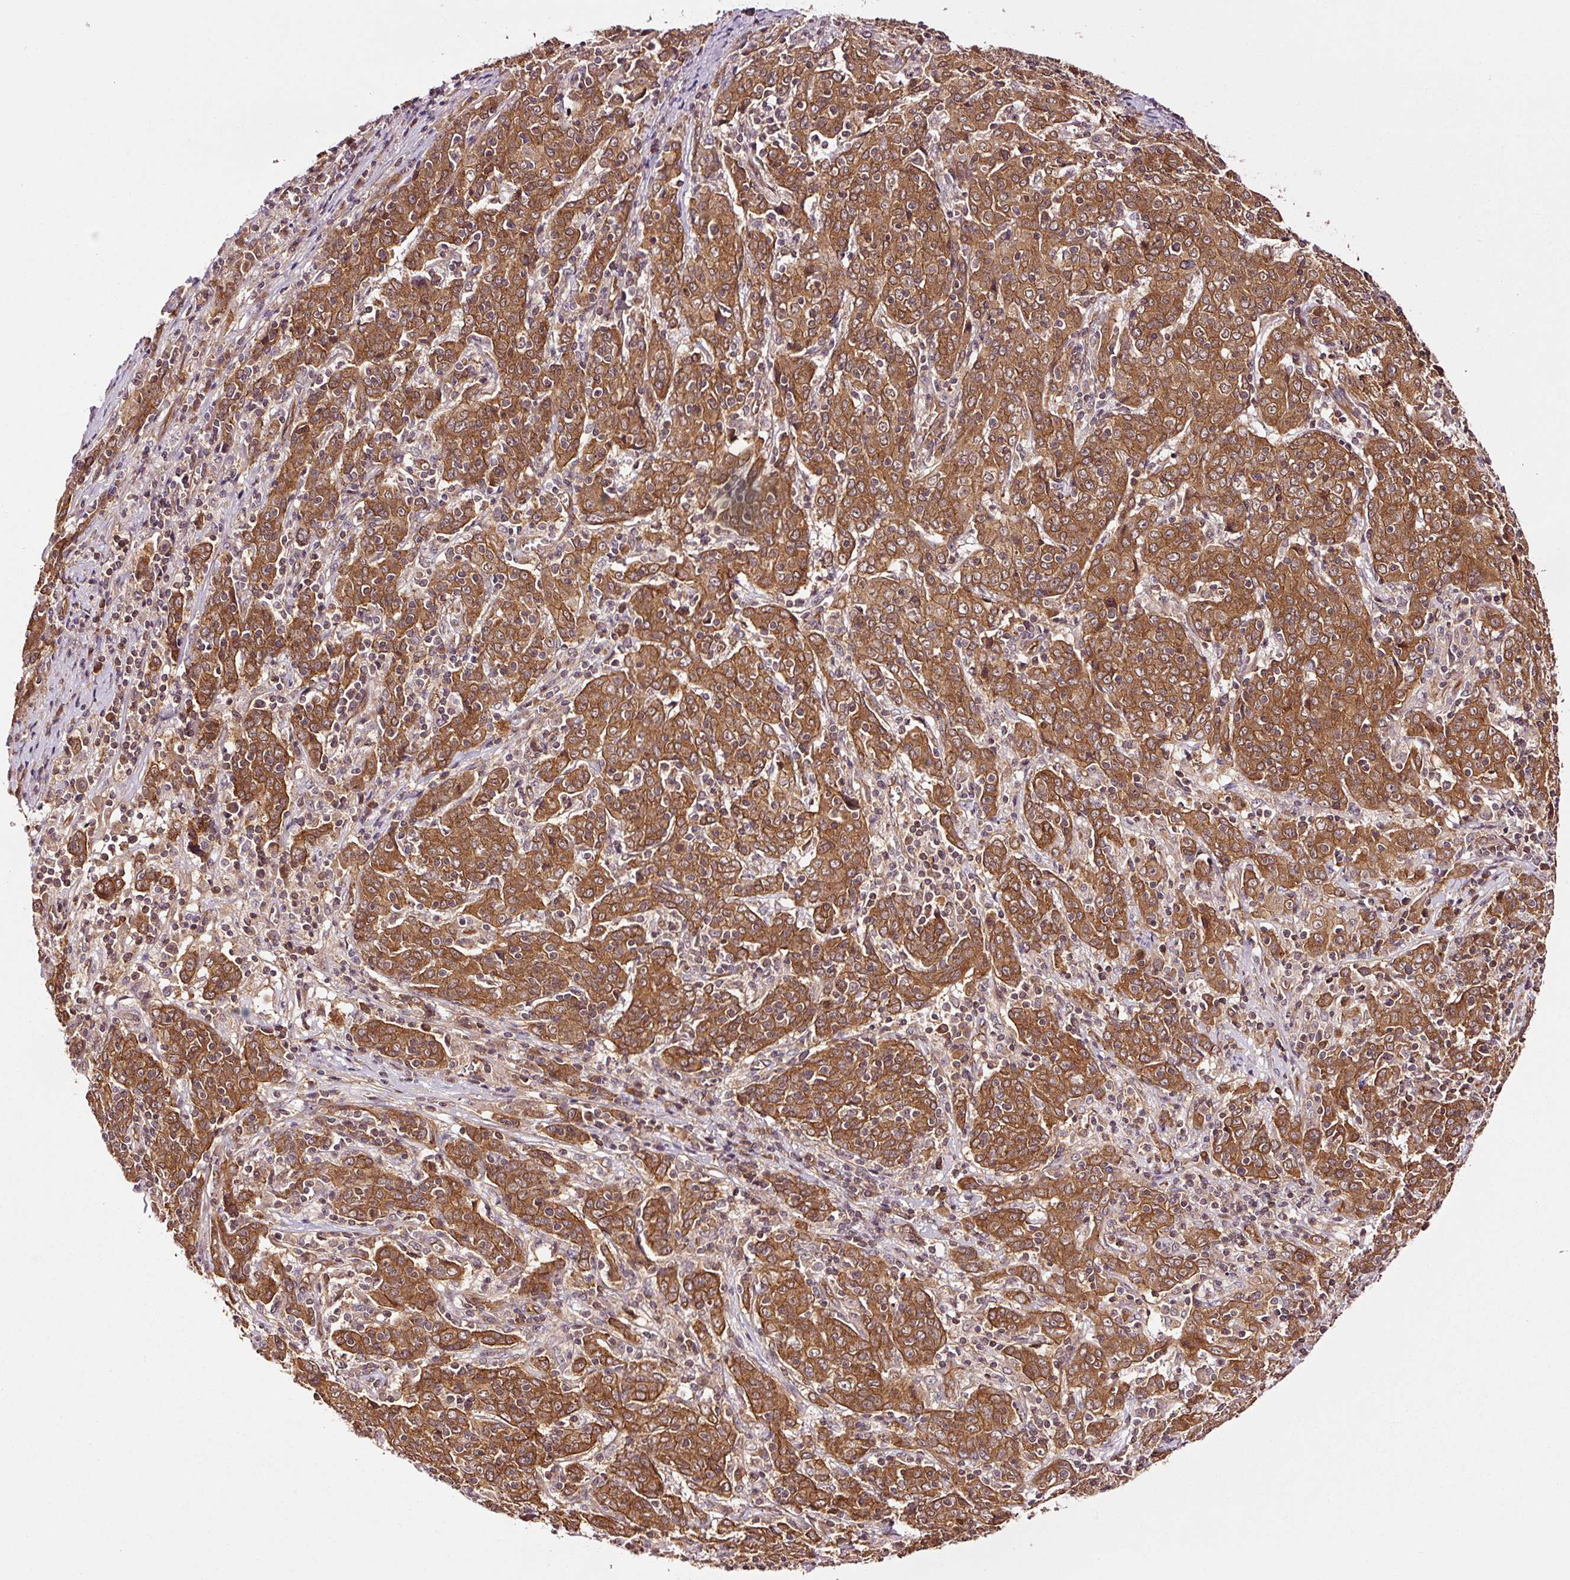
{"staining": {"intensity": "strong", "quantity": ">75%", "location": "cytoplasmic/membranous"}, "tissue": "cervical cancer", "cell_type": "Tumor cells", "image_type": "cancer", "snomed": [{"axis": "morphology", "description": "Squamous cell carcinoma, NOS"}, {"axis": "topography", "description": "Cervix"}], "caption": "Protein positivity by IHC shows strong cytoplasmic/membranous positivity in about >75% of tumor cells in squamous cell carcinoma (cervical).", "gene": "METAP1", "patient": {"sex": "female", "age": 67}}